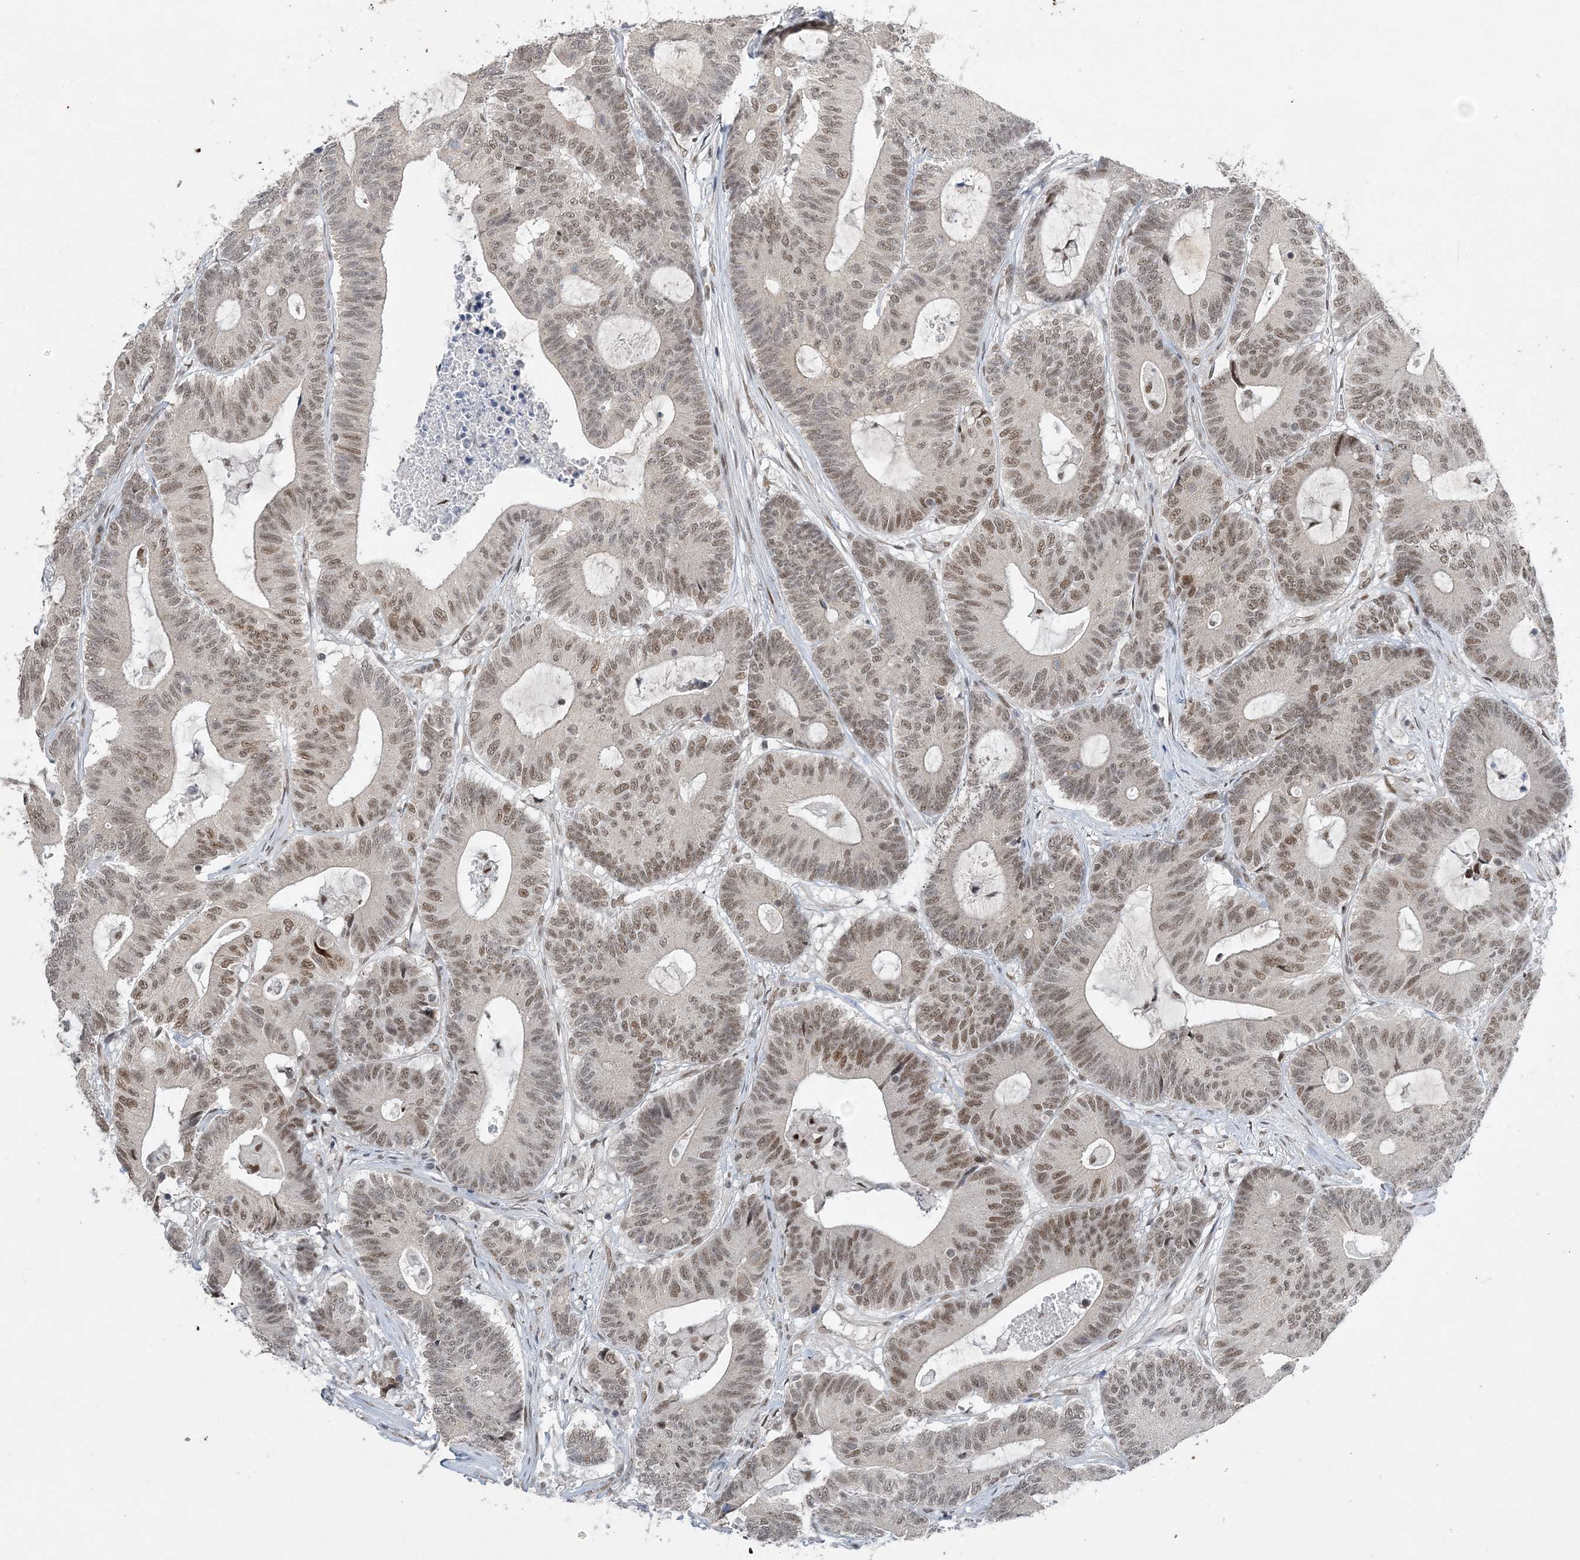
{"staining": {"intensity": "moderate", "quantity": "25%-75%", "location": "nuclear"}, "tissue": "colorectal cancer", "cell_type": "Tumor cells", "image_type": "cancer", "snomed": [{"axis": "morphology", "description": "Adenocarcinoma, NOS"}, {"axis": "topography", "description": "Colon"}], "caption": "A medium amount of moderate nuclear positivity is identified in about 25%-75% of tumor cells in colorectal adenocarcinoma tissue.", "gene": "WAC", "patient": {"sex": "female", "age": 84}}